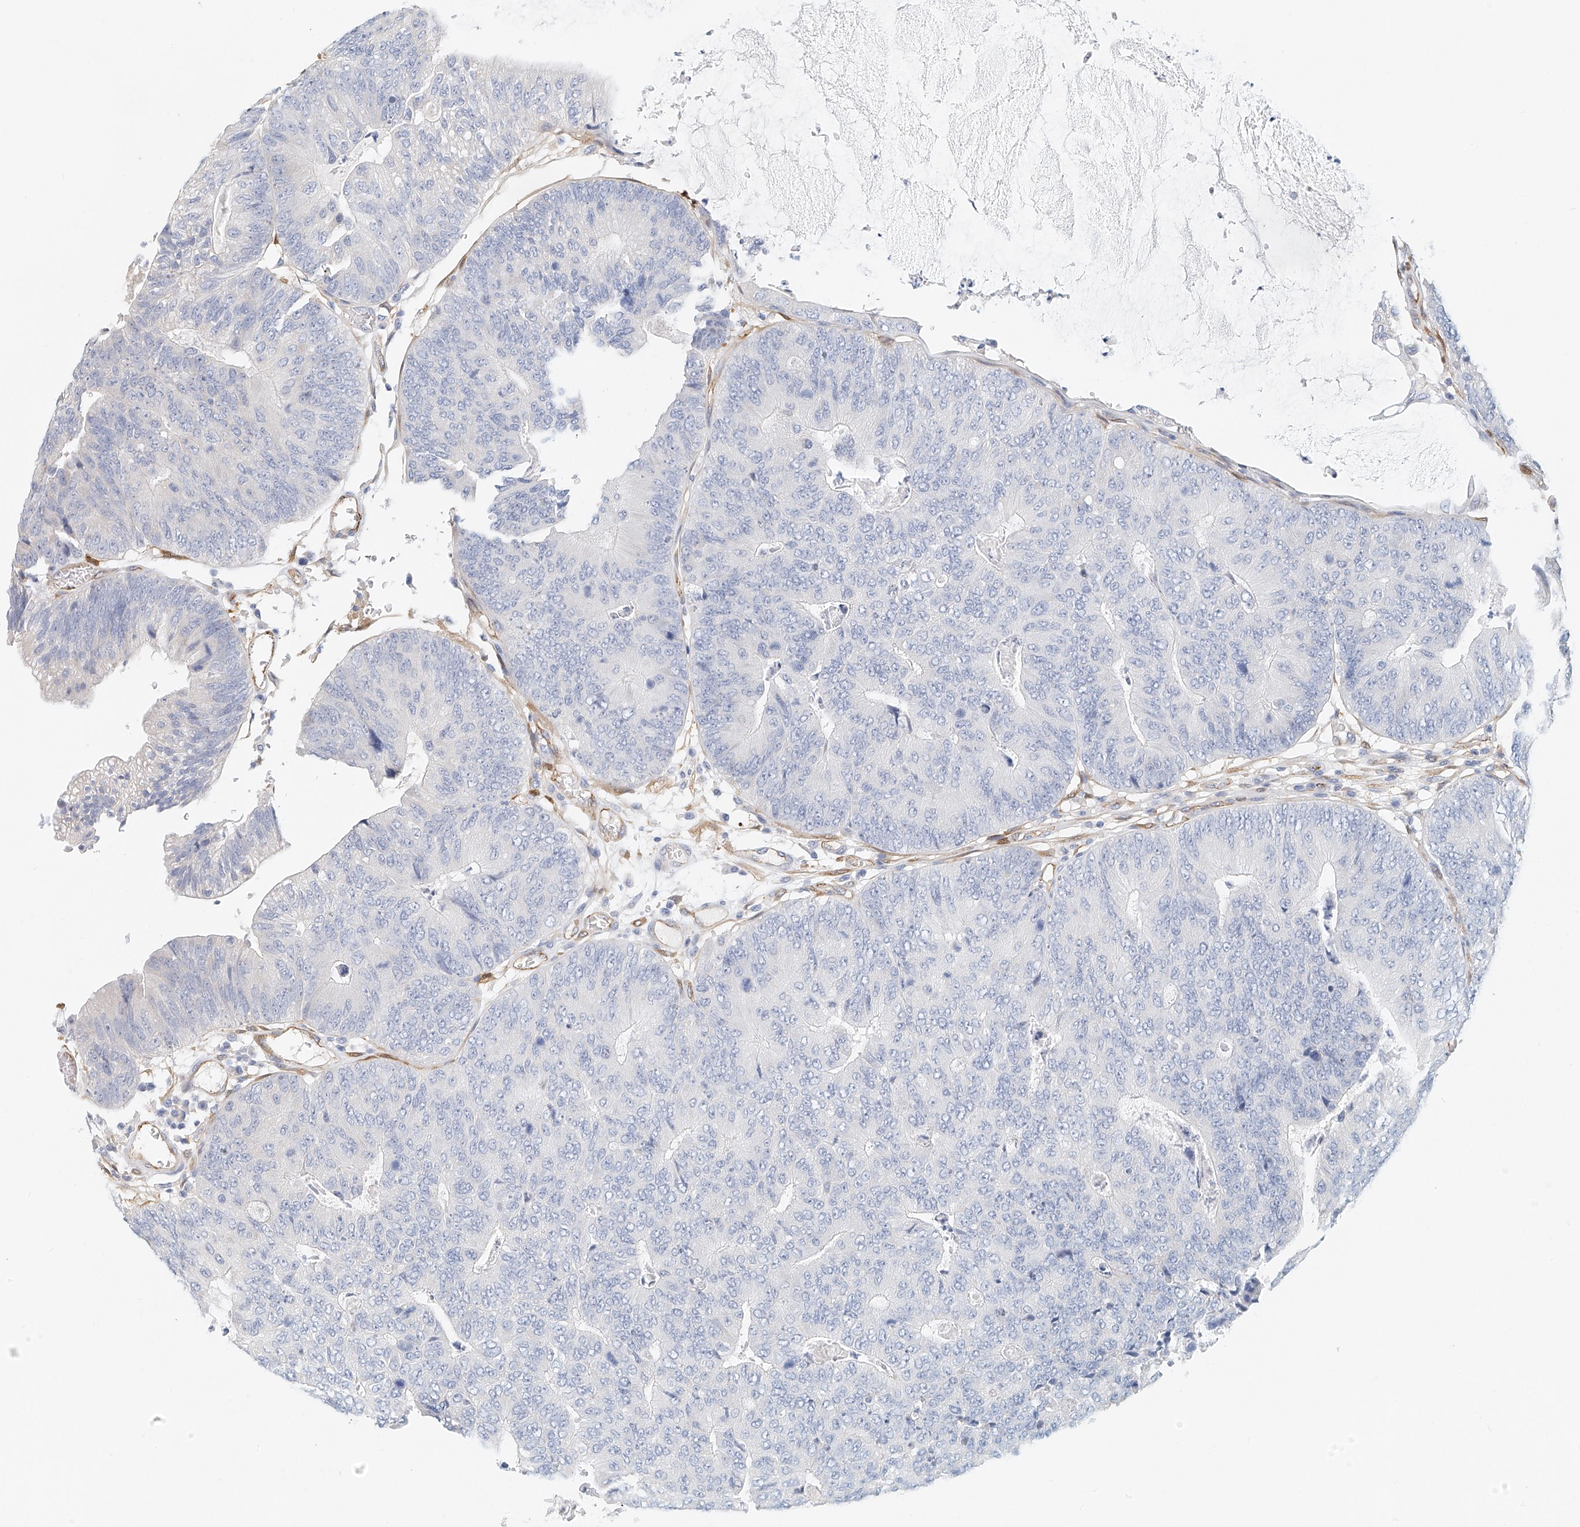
{"staining": {"intensity": "negative", "quantity": "none", "location": "none"}, "tissue": "colorectal cancer", "cell_type": "Tumor cells", "image_type": "cancer", "snomed": [{"axis": "morphology", "description": "Adenocarcinoma, NOS"}, {"axis": "topography", "description": "Colon"}], "caption": "Tumor cells show no significant protein positivity in colorectal cancer.", "gene": "ARHGAP28", "patient": {"sex": "female", "age": 67}}